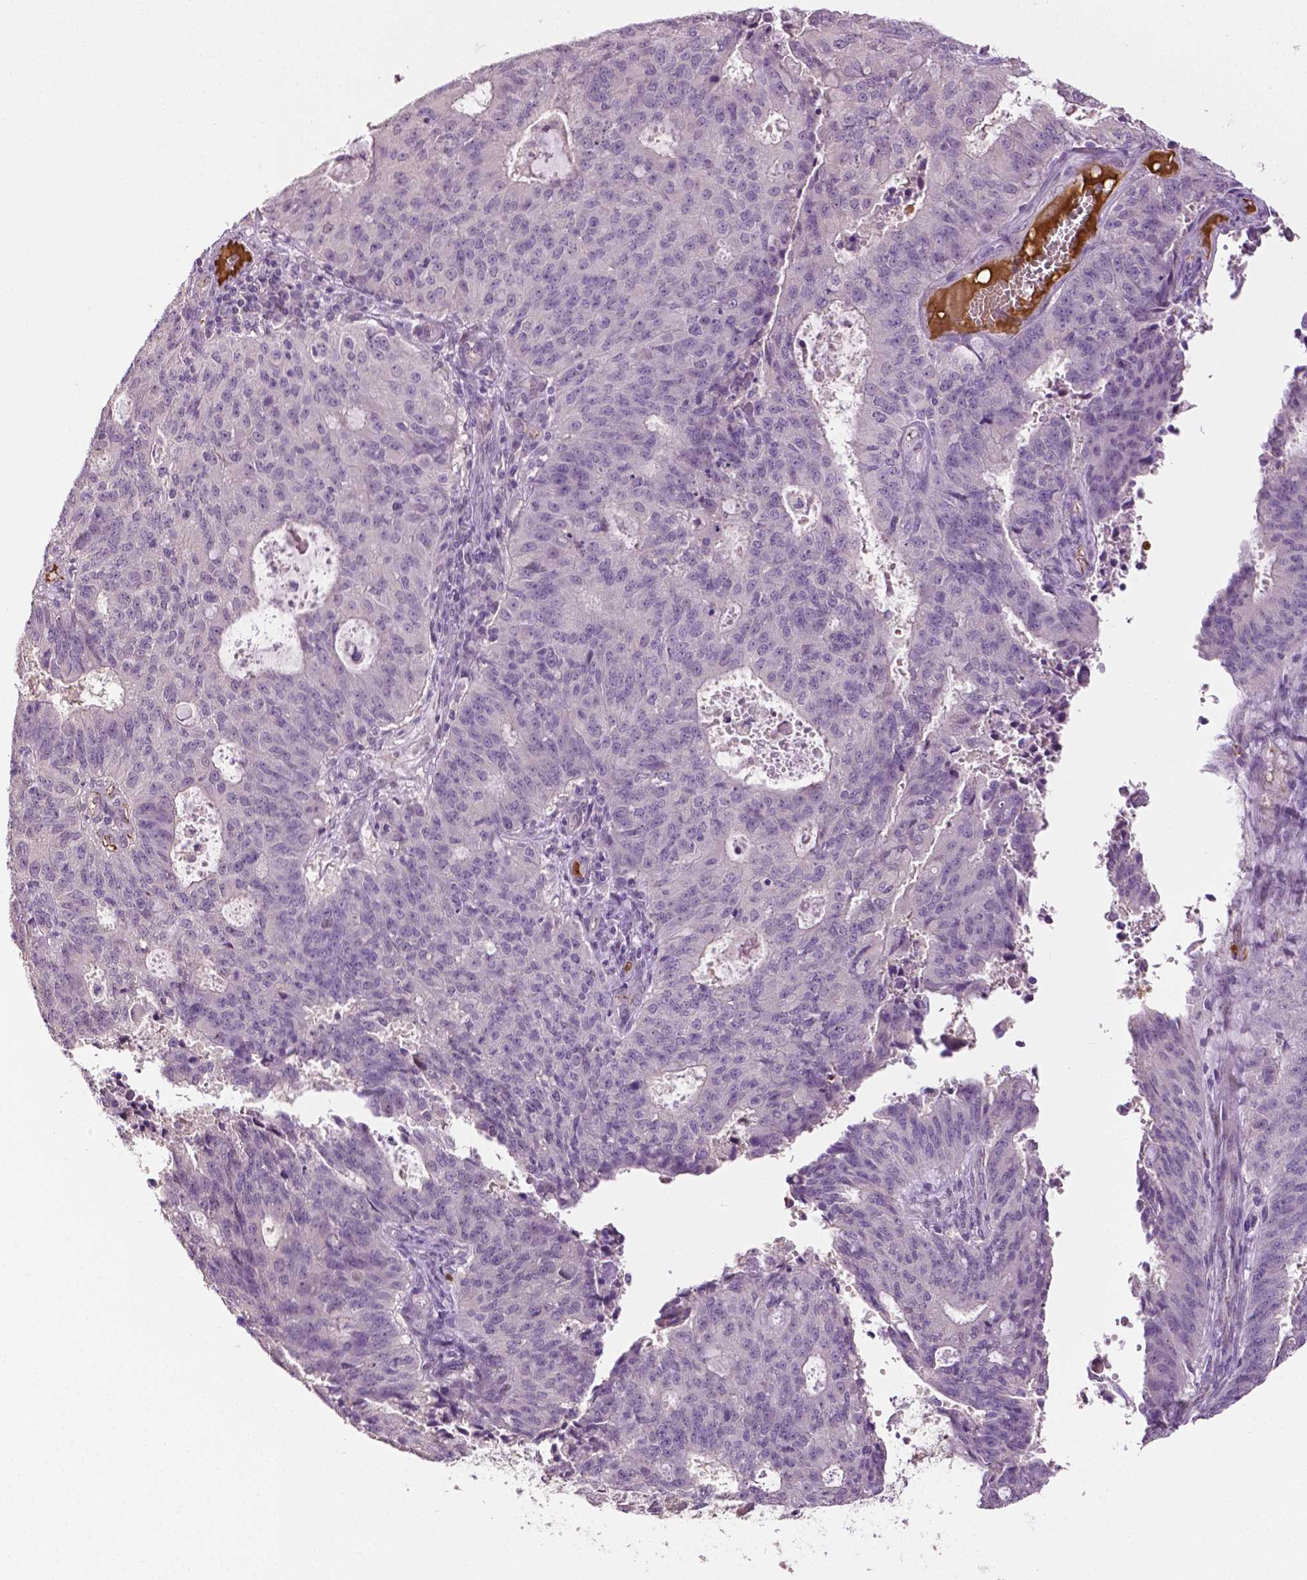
{"staining": {"intensity": "negative", "quantity": "none", "location": "none"}, "tissue": "endometrial cancer", "cell_type": "Tumor cells", "image_type": "cancer", "snomed": [{"axis": "morphology", "description": "Adenocarcinoma, NOS"}, {"axis": "topography", "description": "Endometrium"}], "caption": "Human endometrial adenocarcinoma stained for a protein using immunohistochemistry shows no staining in tumor cells.", "gene": "PTPN5", "patient": {"sex": "female", "age": 82}}